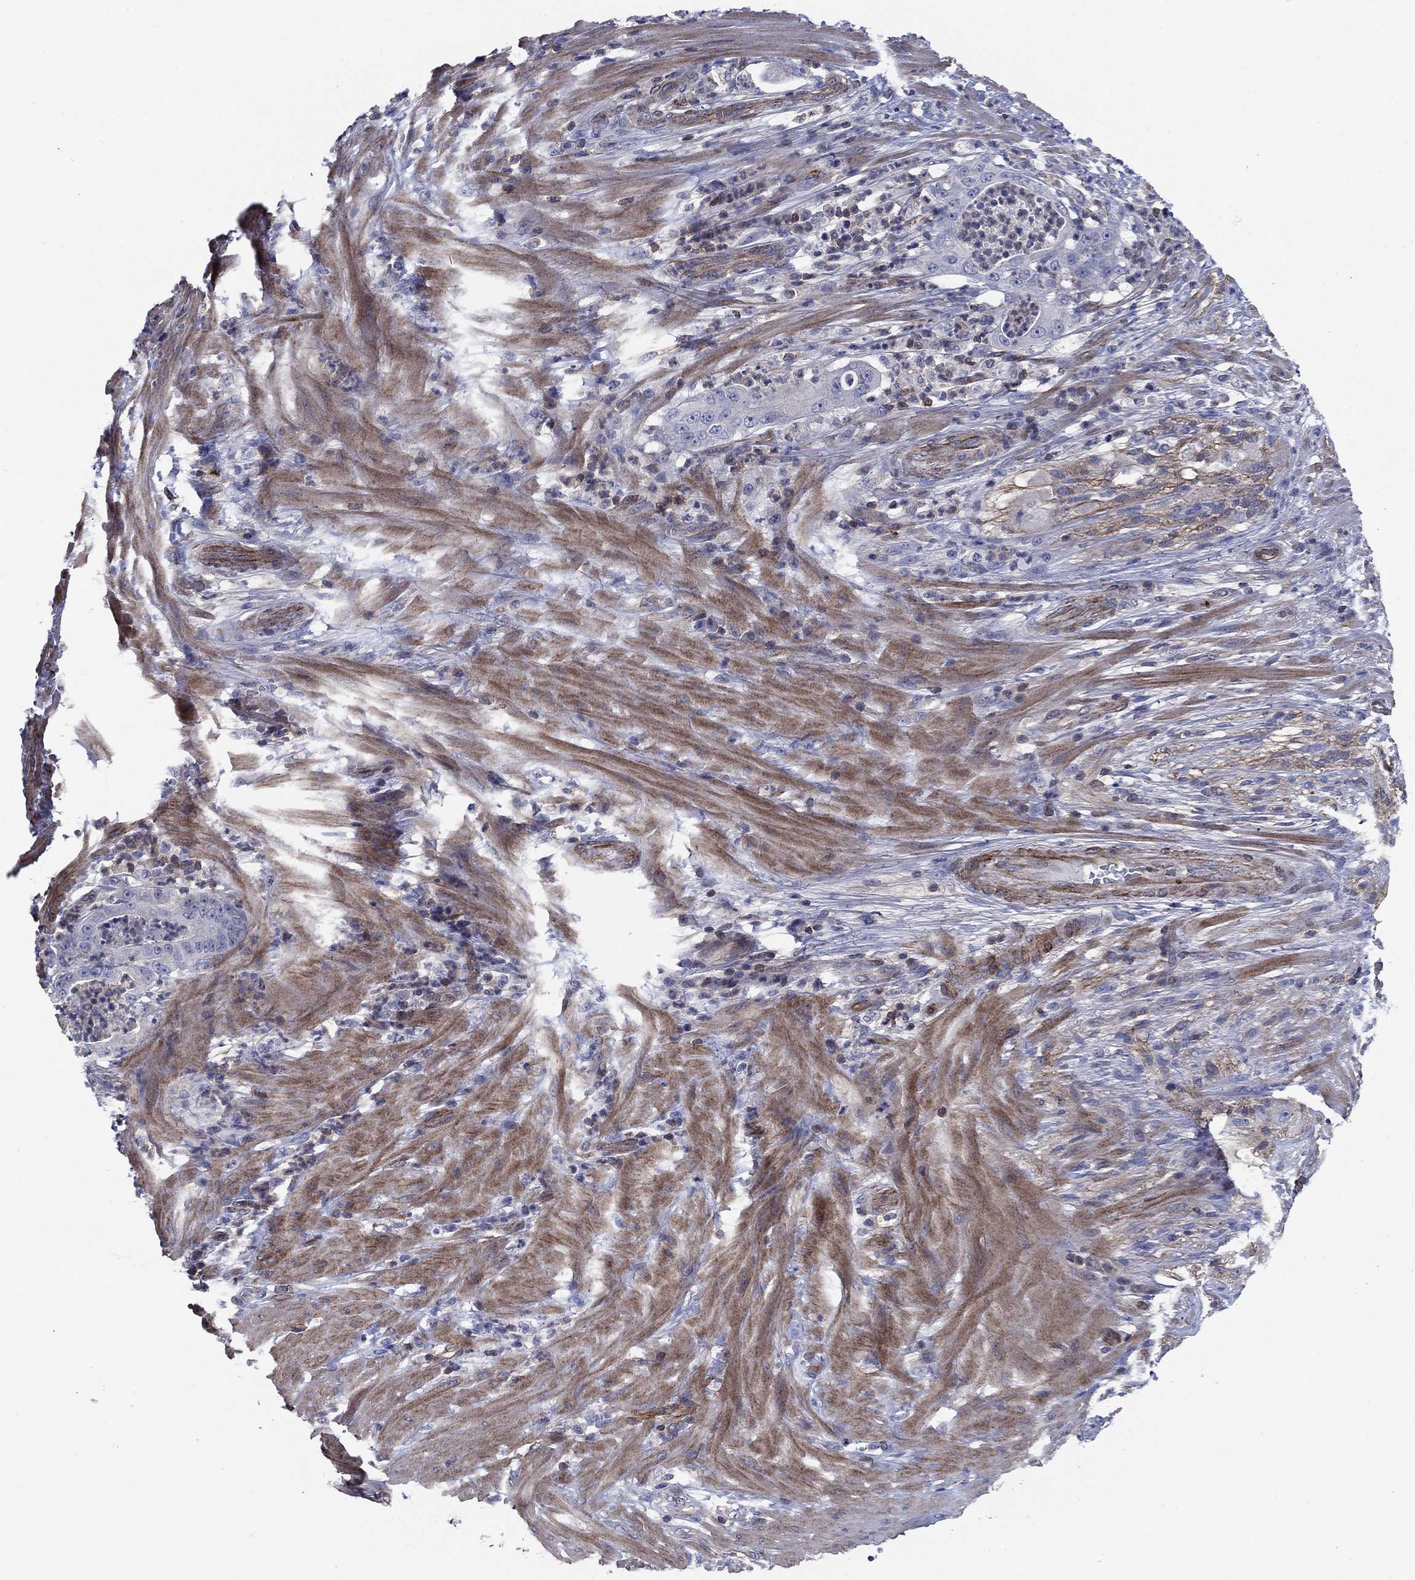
{"staining": {"intensity": "negative", "quantity": "none", "location": "none"}, "tissue": "pancreatic cancer", "cell_type": "Tumor cells", "image_type": "cancer", "snomed": [{"axis": "morphology", "description": "Adenocarcinoma, NOS"}, {"axis": "topography", "description": "Pancreas"}], "caption": "IHC image of human pancreatic cancer (adenocarcinoma) stained for a protein (brown), which reveals no staining in tumor cells.", "gene": "PSD4", "patient": {"sex": "male", "age": 71}}